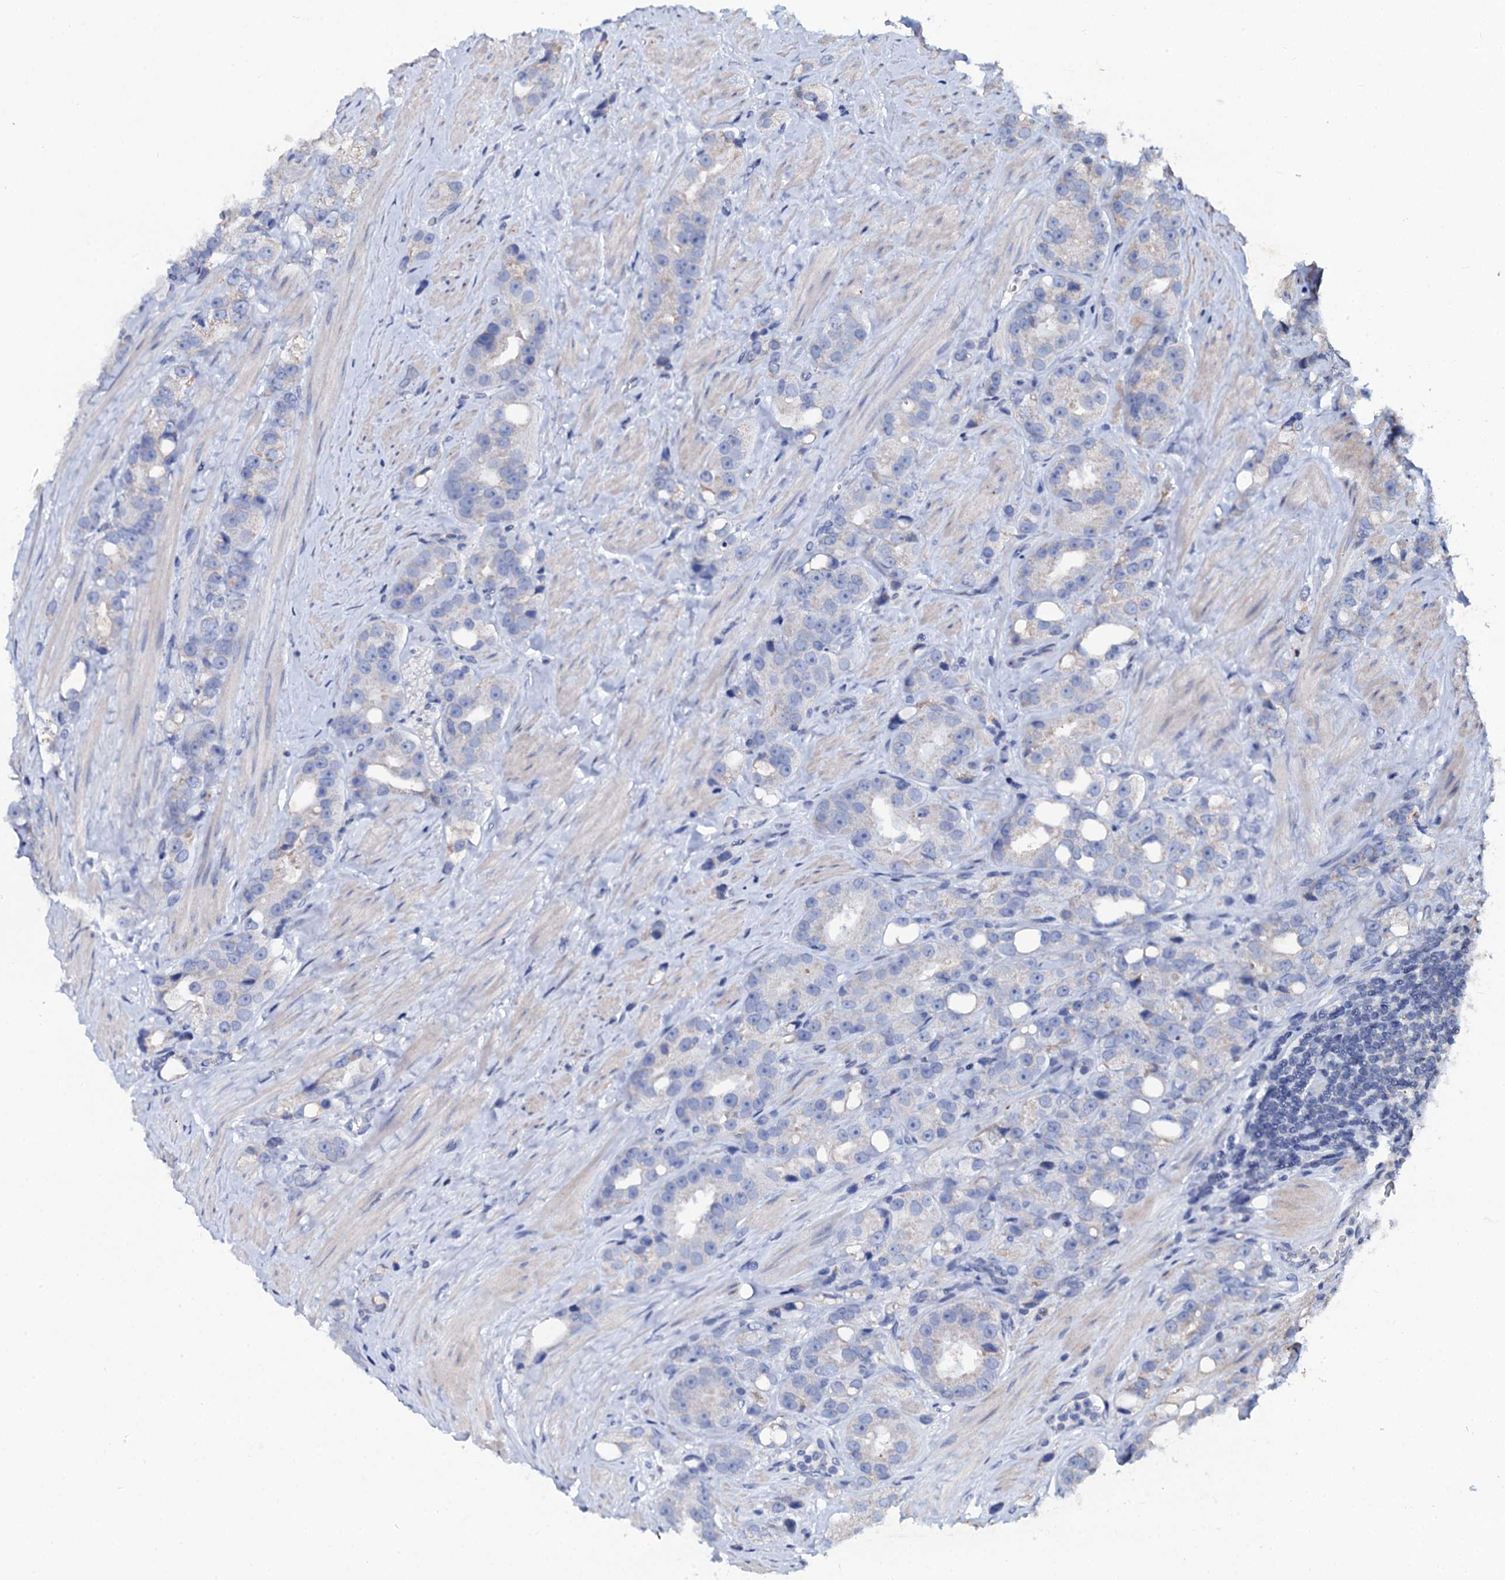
{"staining": {"intensity": "negative", "quantity": "none", "location": "none"}, "tissue": "prostate cancer", "cell_type": "Tumor cells", "image_type": "cancer", "snomed": [{"axis": "morphology", "description": "Adenocarcinoma, NOS"}, {"axis": "topography", "description": "Prostate"}], "caption": "Immunohistochemical staining of adenocarcinoma (prostate) reveals no significant staining in tumor cells. (DAB (3,3'-diaminobenzidine) immunohistochemistry (IHC), high magnification).", "gene": "SLC37A4", "patient": {"sex": "male", "age": 79}}